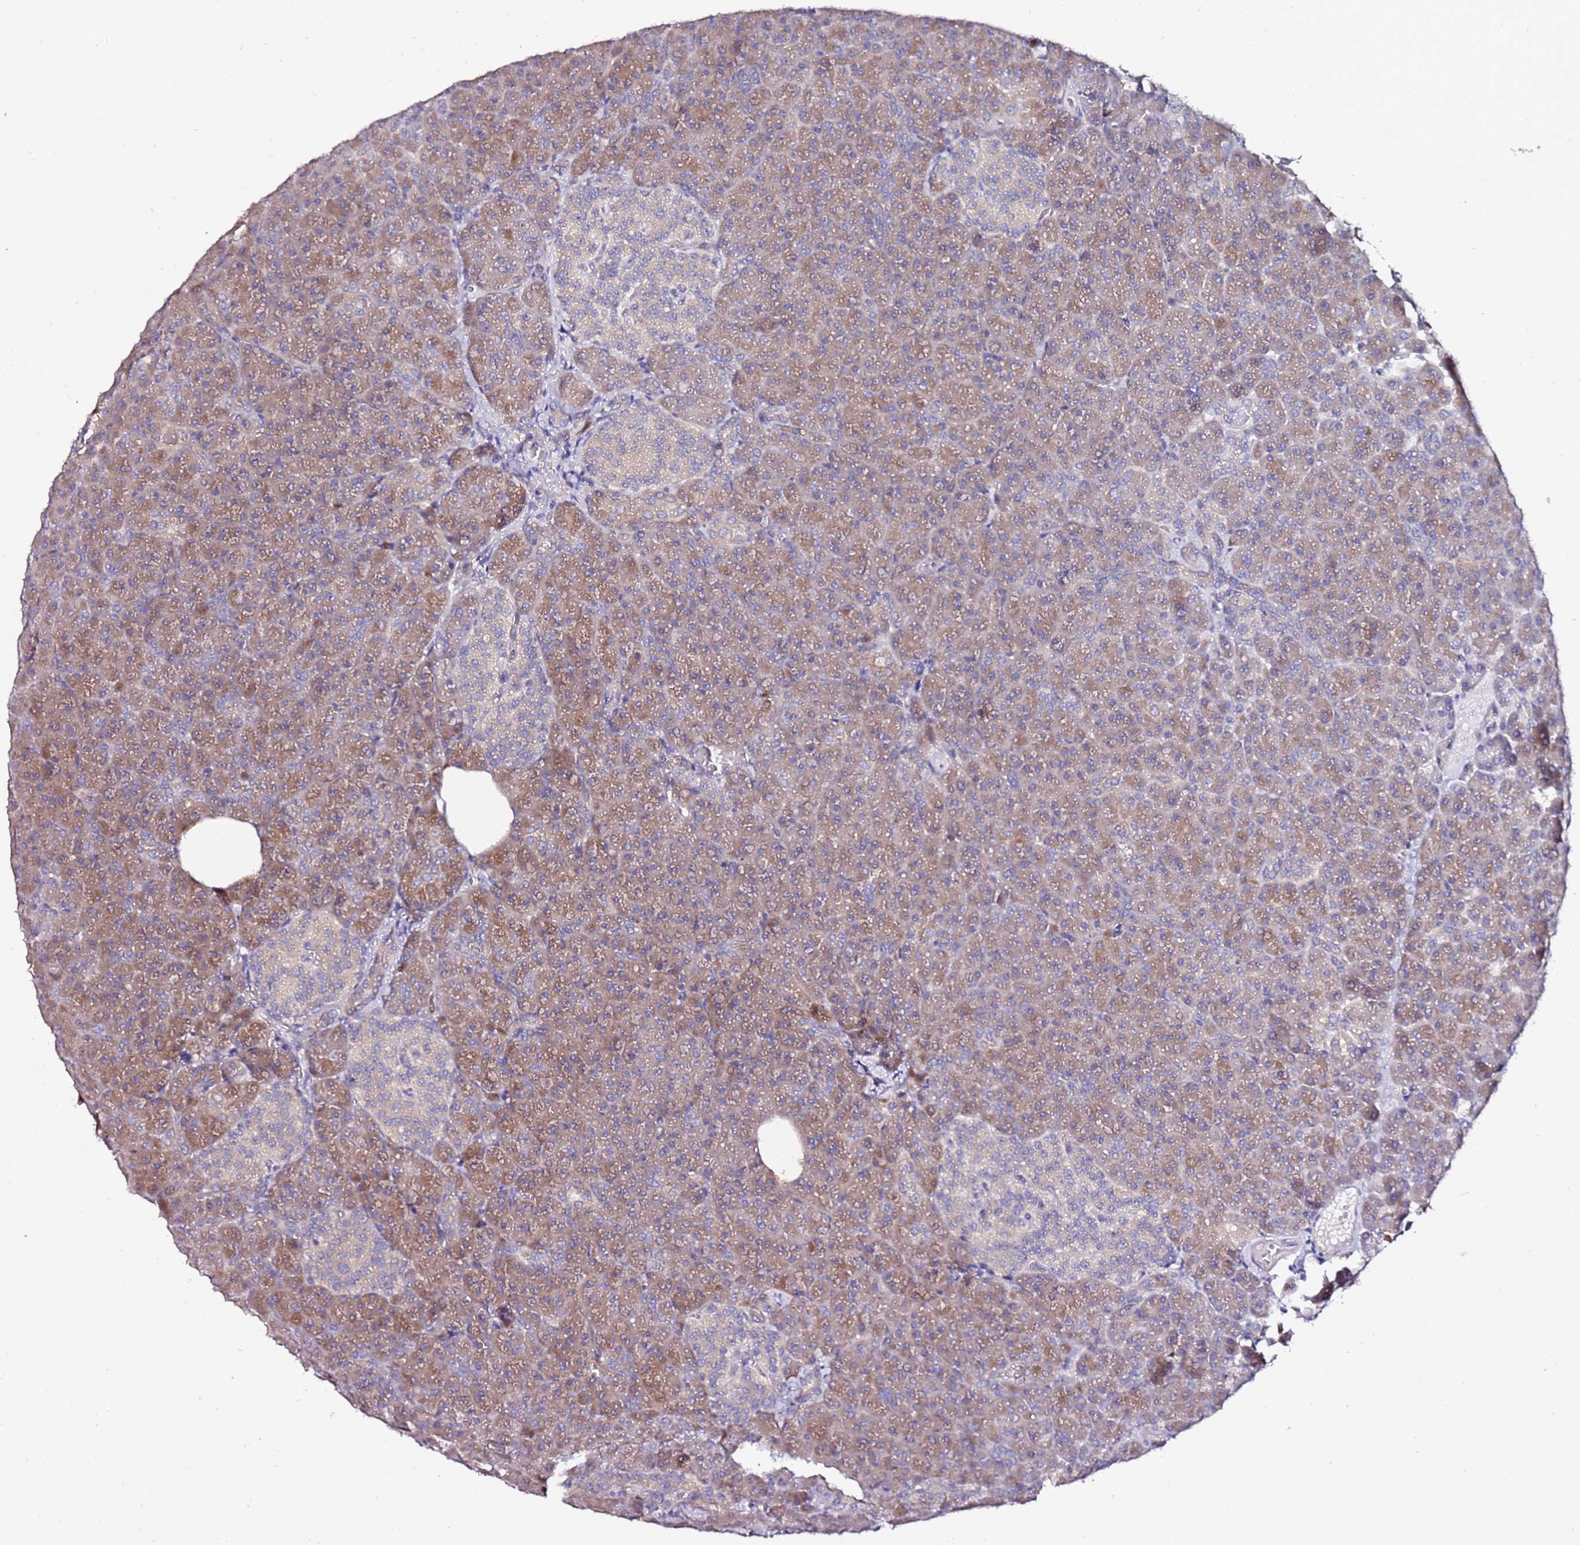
{"staining": {"intensity": "moderate", "quantity": "25%-75%", "location": "cytoplasmic/membranous"}, "tissue": "pancreas", "cell_type": "Exocrine glandular cells", "image_type": "normal", "snomed": [{"axis": "morphology", "description": "Normal tissue, NOS"}, {"axis": "topography", "description": "Pancreas"}], "caption": "A high-resolution photomicrograph shows immunohistochemistry staining of unremarkable pancreas, which exhibits moderate cytoplasmic/membranous expression in about 25%-75% of exocrine glandular cells. The staining was performed using DAB, with brown indicating positive protein expression. Nuclei are stained blue with hematoxylin.", "gene": "SRRM5", "patient": {"sex": "female", "age": 74}}